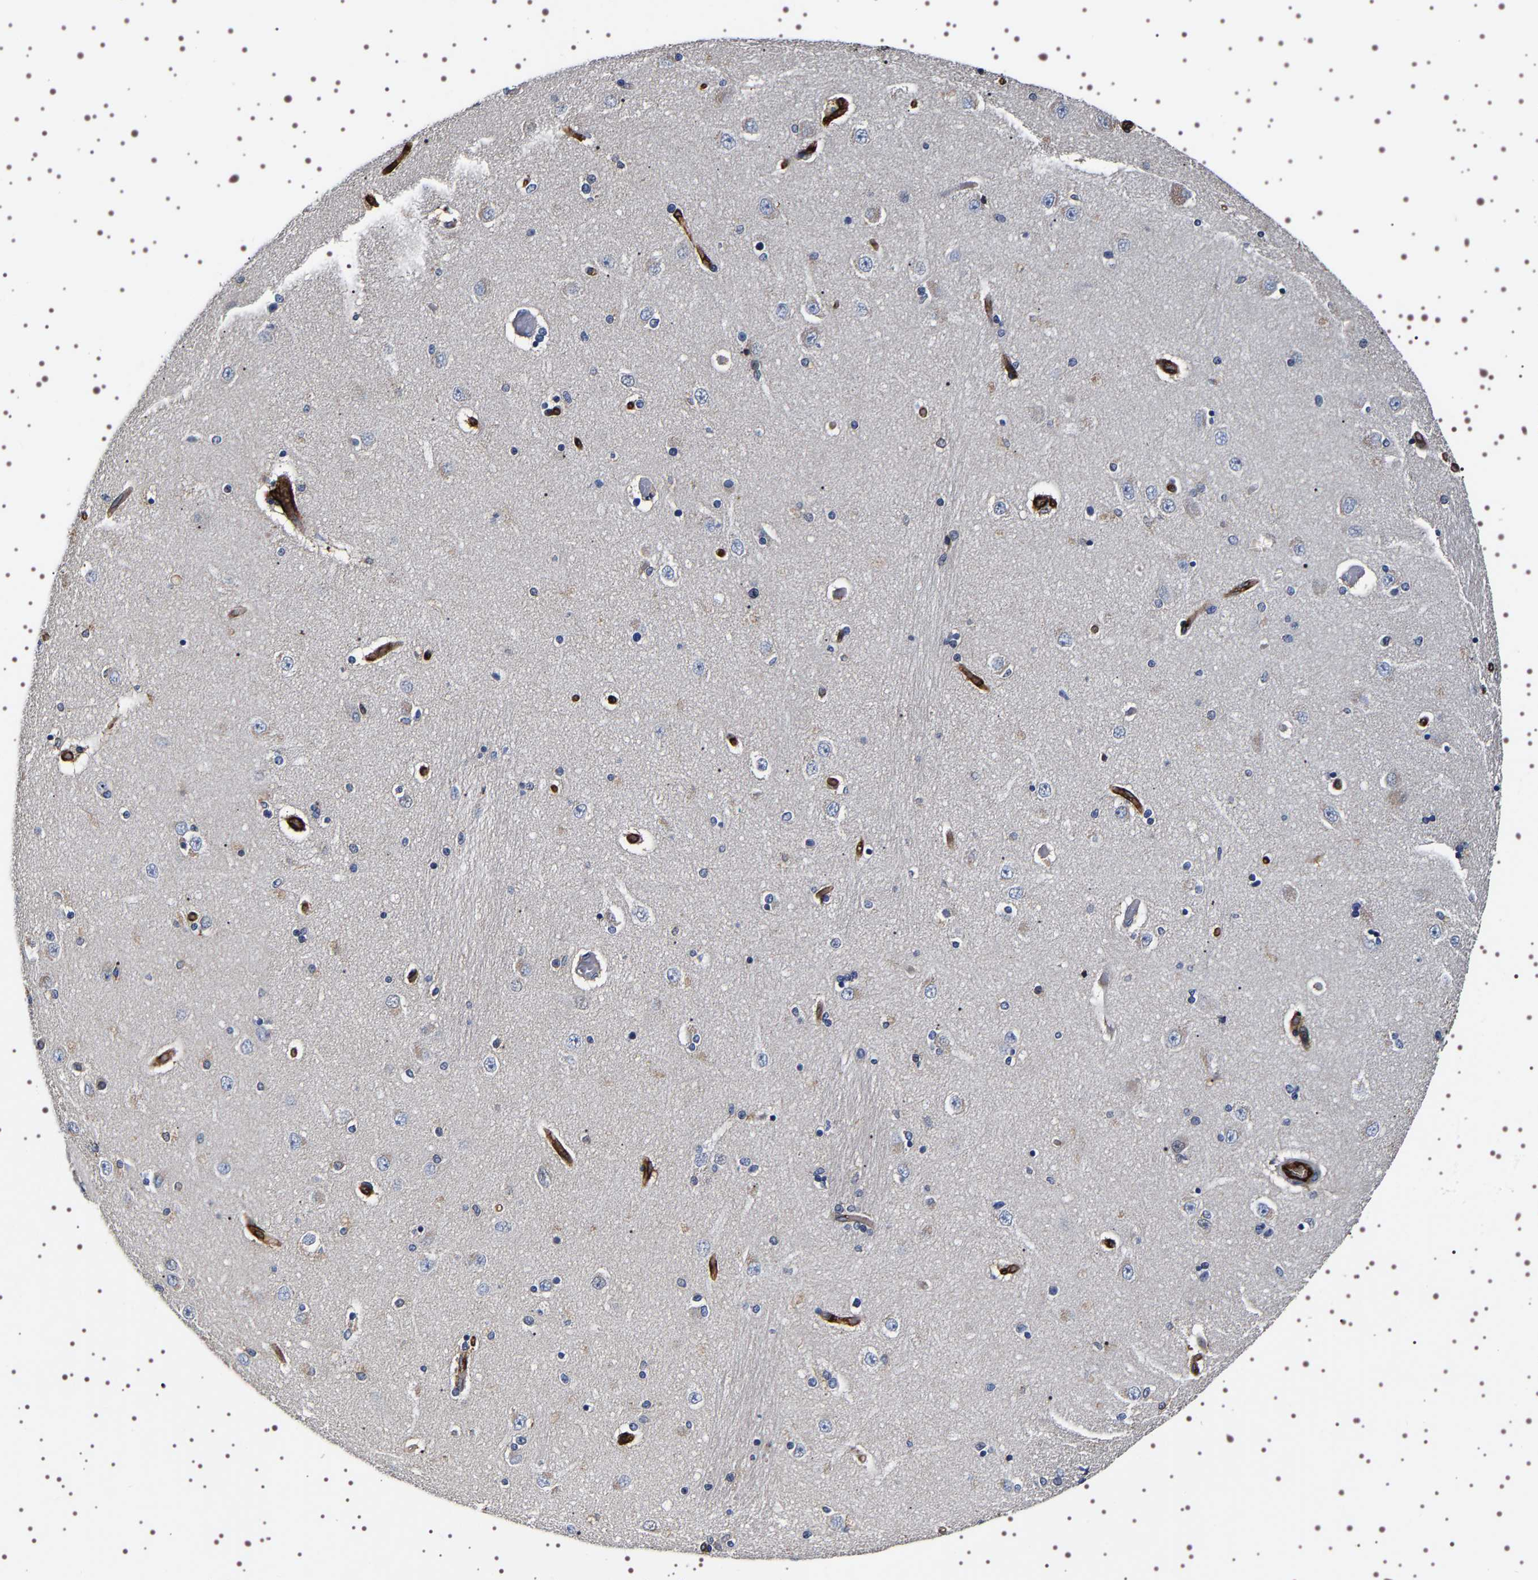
{"staining": {"intensity": "weak", "quantity": "<25%", "location": "cytoplasmic/membranous"}, "tissue": "hippocampus", "cell_type": "Glial cells", "image_type": "normal", "snomed": [{"axis": "morphology", "description": "Normal tissue, NOS"}, {"axis": "topography", "description": "Hippocampus"}], "caption": "High magnification brightfield microscopy of normal hippocampus stained with DAB (3,3'-diaminobenzidine) (brown) and counterstained with hematoxylin (blue): glial cells show no significant staining. (Brightfield microscopy of DAB IHC at high magnification).", "gene": "ALPL", "patient": {"sex": "female", "age": 54}}